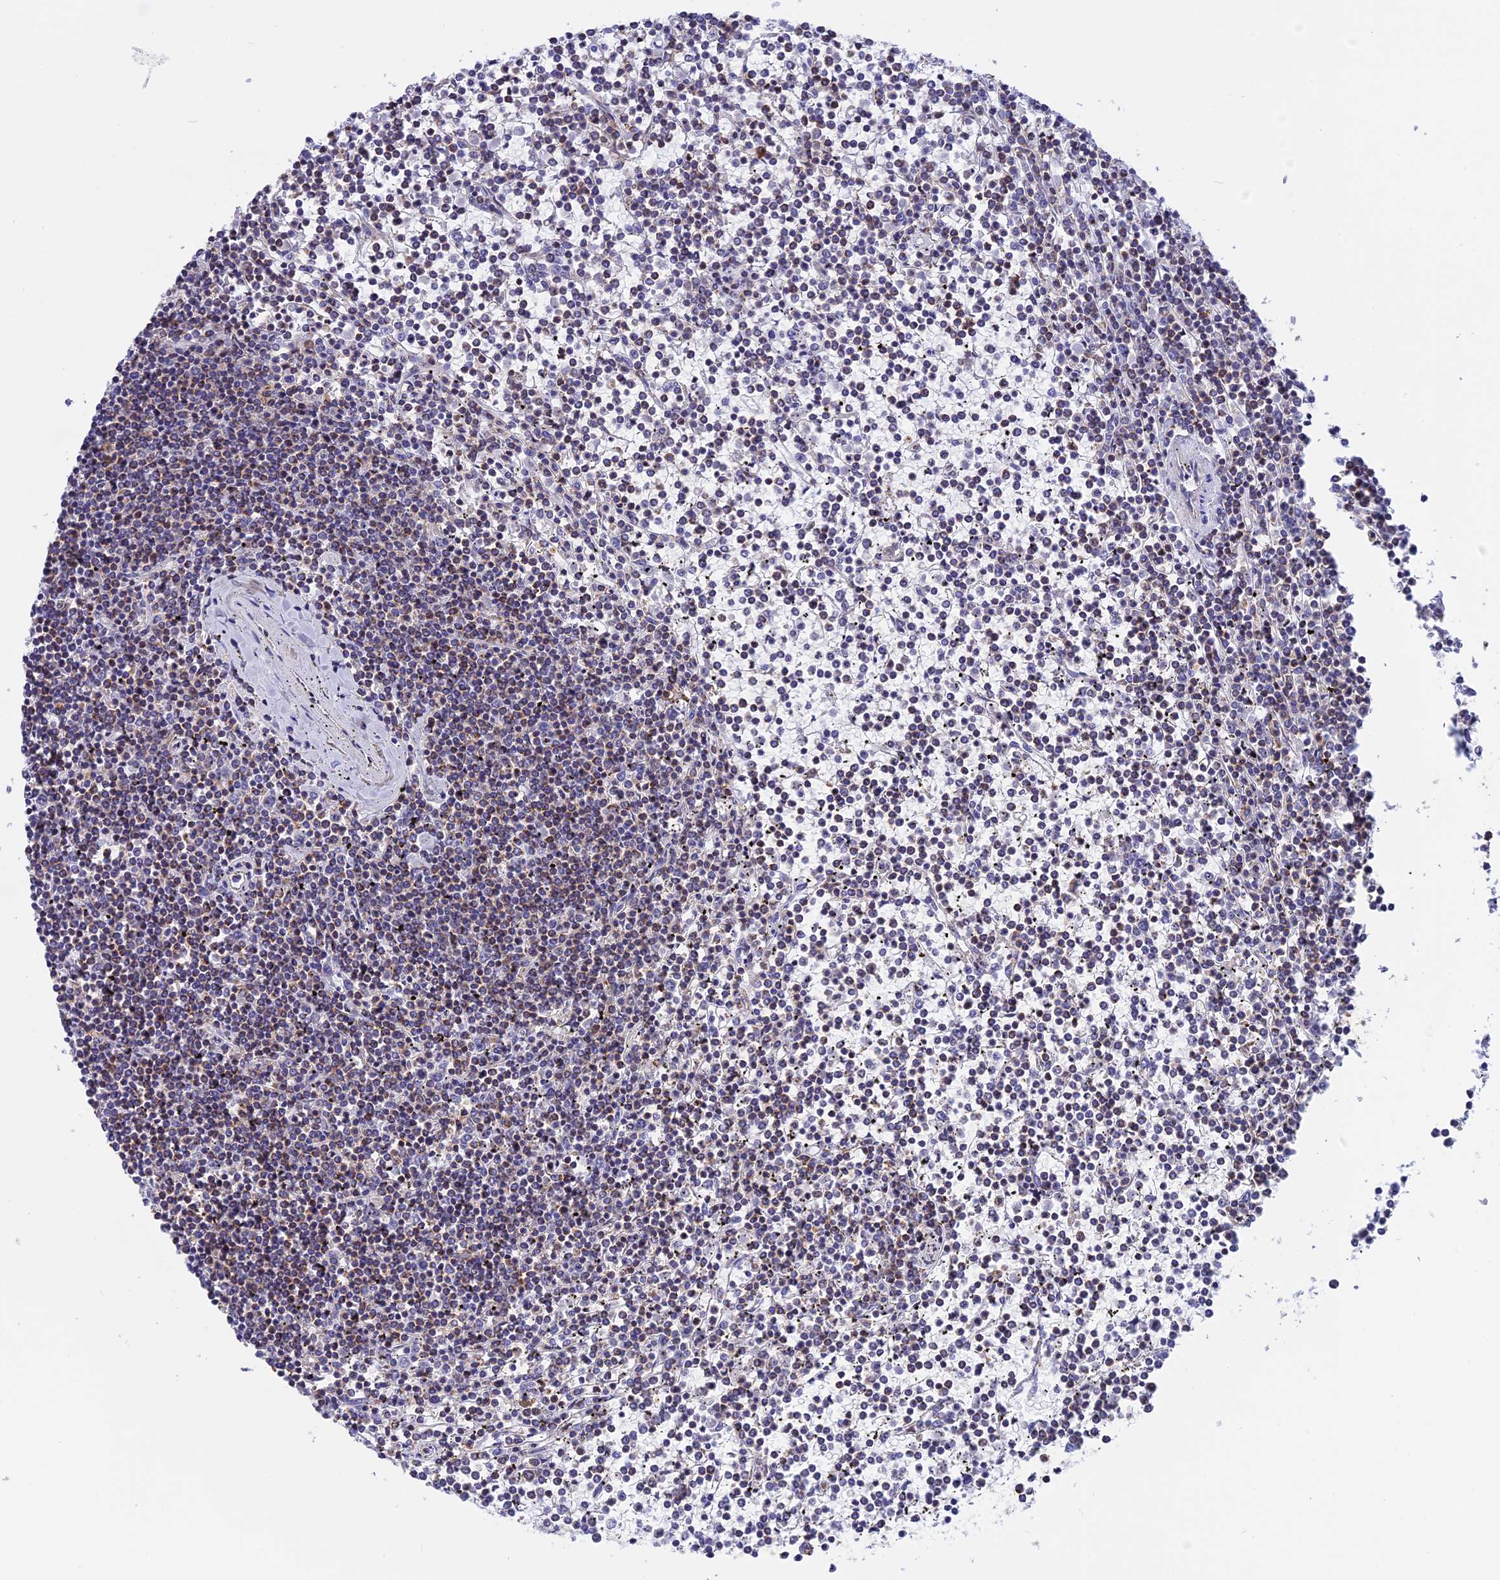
{"staining": {"intensity": "weak", "quantity": "25%-75%", "location": "cytoplasmic/membranous"}, "tissue": "lymphoma", "cell_type": "Tumor cells", "image_type": "cancer", "snomed": [{"axis": "morphology", "description": "Malignant lymphoma, non-Hodgkin's type, Low grade"}, {"axis": "topography", "description": "Spleen"}], "caption": "This micrograph displays IHC staining of human lymphoma, with low weak cytoplasmic/membranous positivity in about 25%-75% of tumor cells.", "gene": "GCDH", "patient": {"sex": "female", "age": 19}}